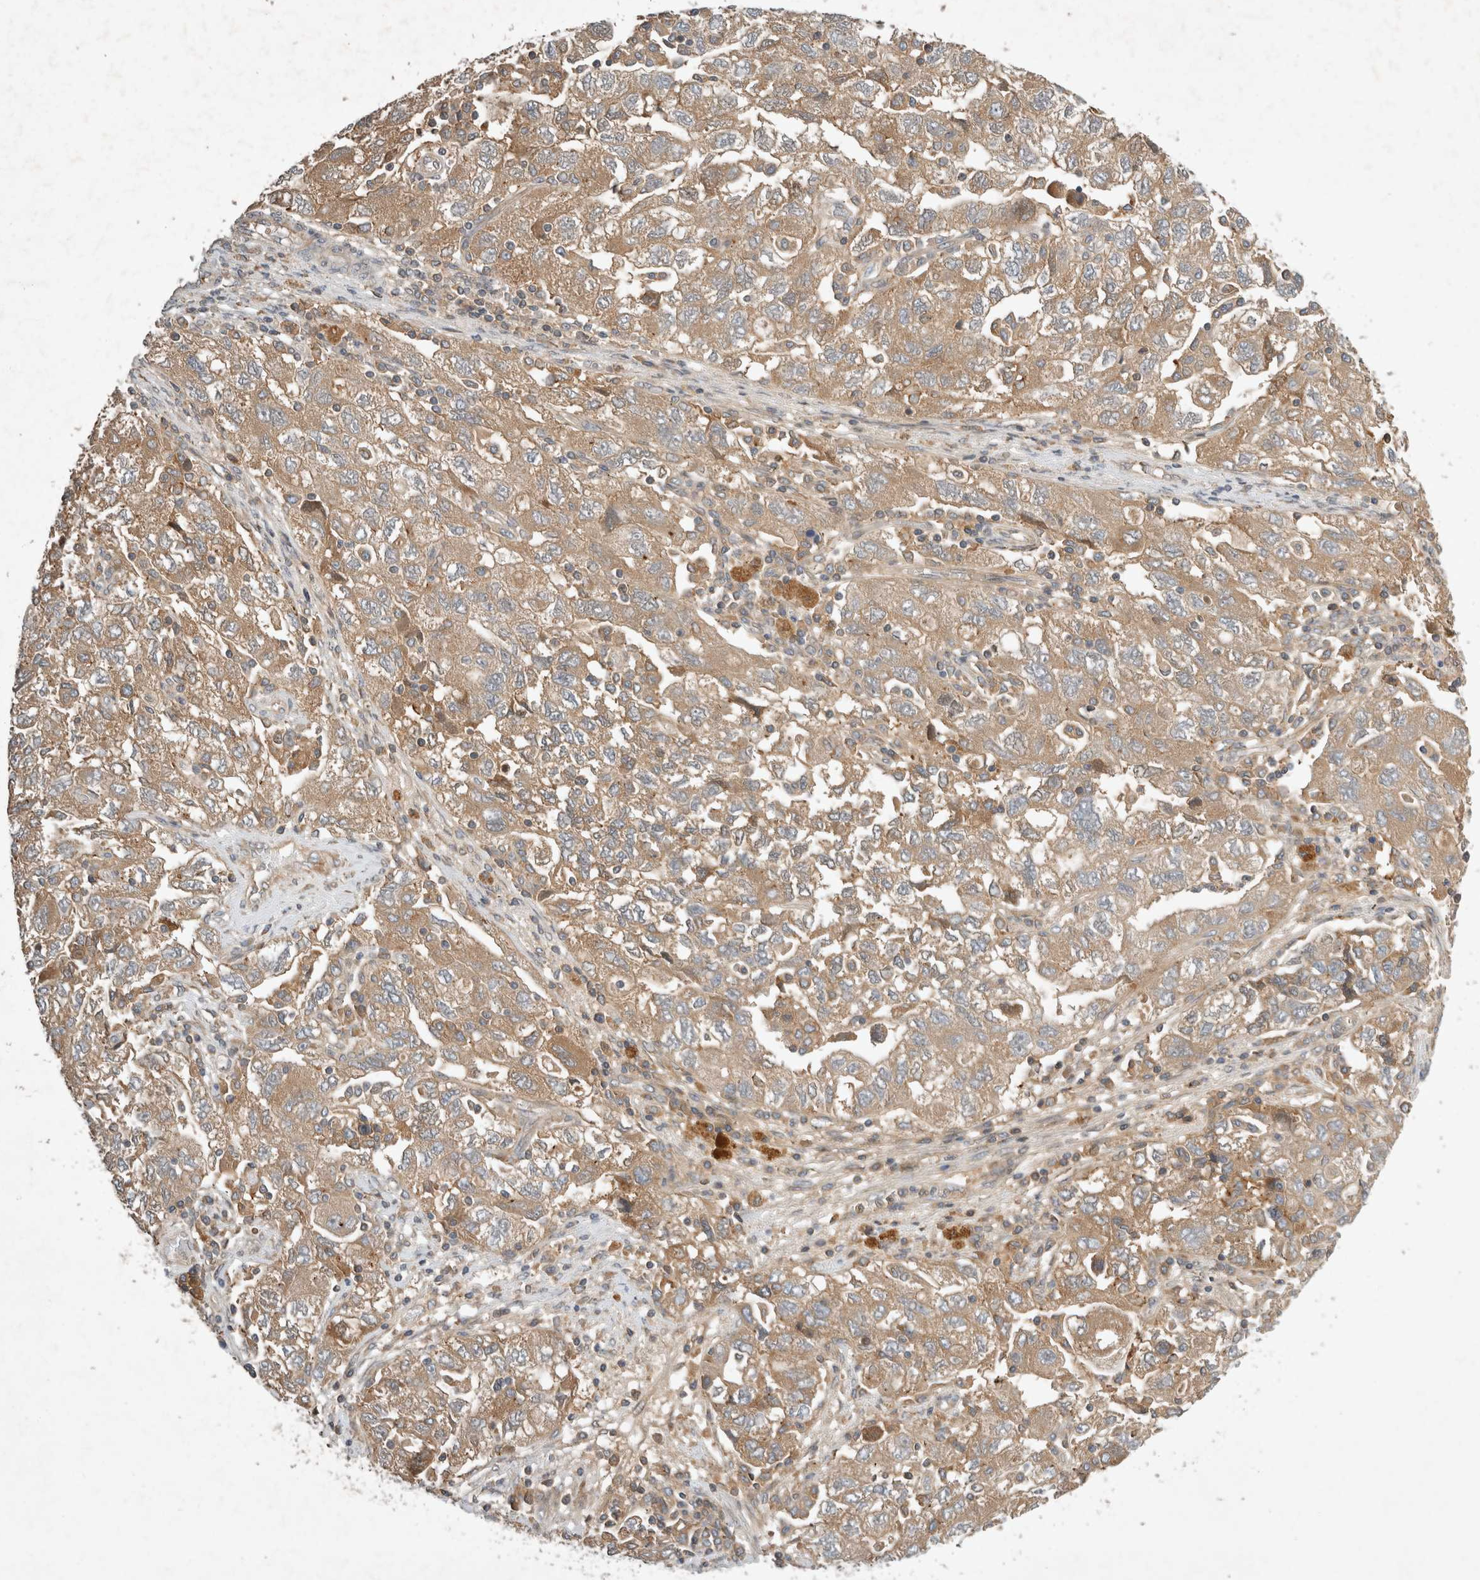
{"staining": {"intensity": "moderate", "quantity": ">75%", "location": "cytoplasmic/membranous"}, "tissue": "ovarian cancer", "cell_type": "Tumor cells", "image_type": "cancer", "snomed": [{"axis": "morphology", "description": "Carcinoma, NOS"}, {"axis": "morphology", "description": "Cystadenocarcinoma, serous, NOS"}, {"axis": "topography", "description": "Ovary"}], "caption": "Protein analysis of carcinoma (ovarian) tissue shows moderate cytoplasmic/membranous positivity in approximately >75% of tumor cells.", "gene": "ARMC9", "patient": {"sex": "female", "age": 69}}